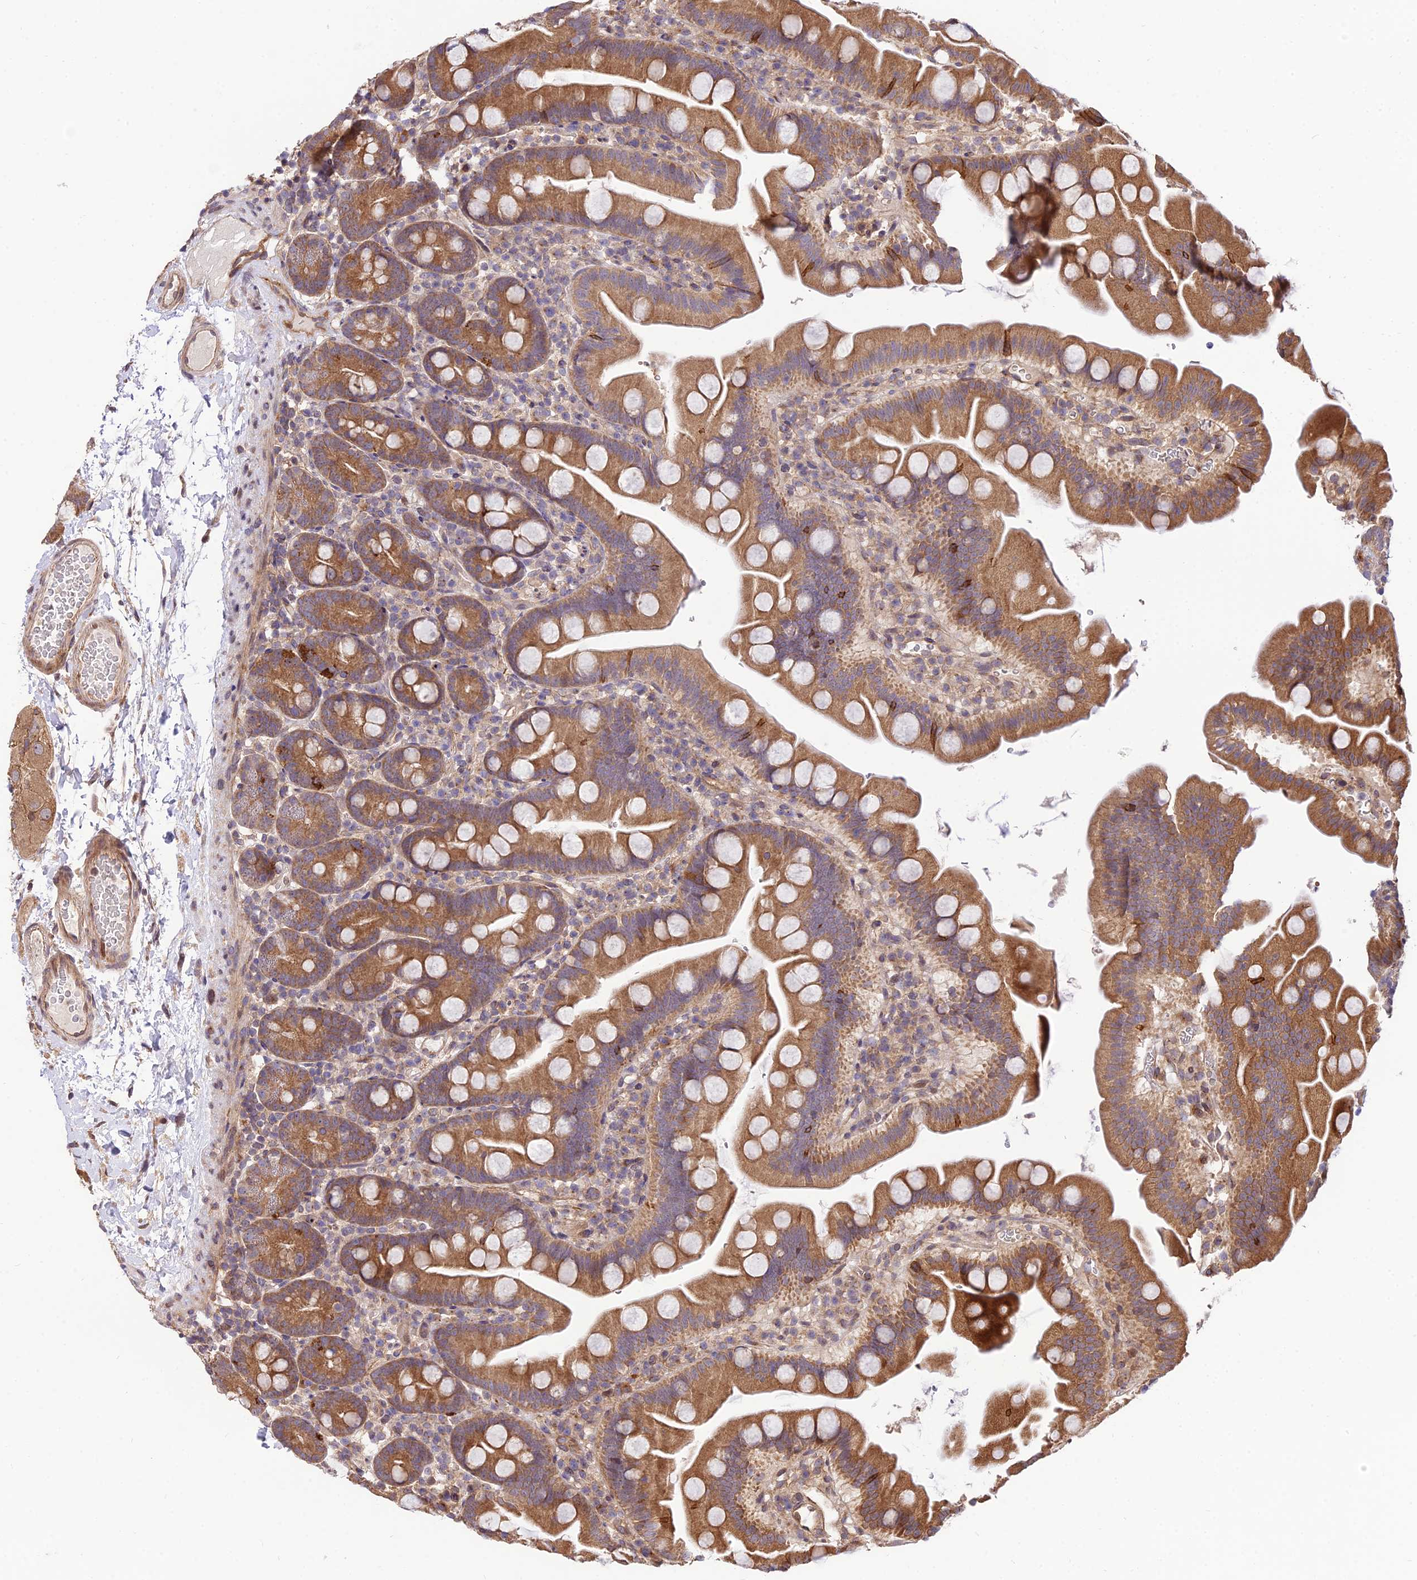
{"staining": {"intensity": "moderate", "quantity": ">75%", "location": "cytoplasmic/membranous"}, "tissue": "small intestine", "cell_type": "Glandular cells", "image_type": "normal", "snomed": [{"axis": "morphology", "description": "Normal tissue, NOS"}, {"axis": "topography", "description": "Small intestine"}], "caption": "Glandular cells exhibit moderate cytoplasmic/membranous staining in about >75% of cells in normal small intestine. Immunohistochemistry (ihc) stains the protein in brown and the nuclei are stained blue.", "gene": "SMG6", "patient": {"sex": "female", "age": 68}}